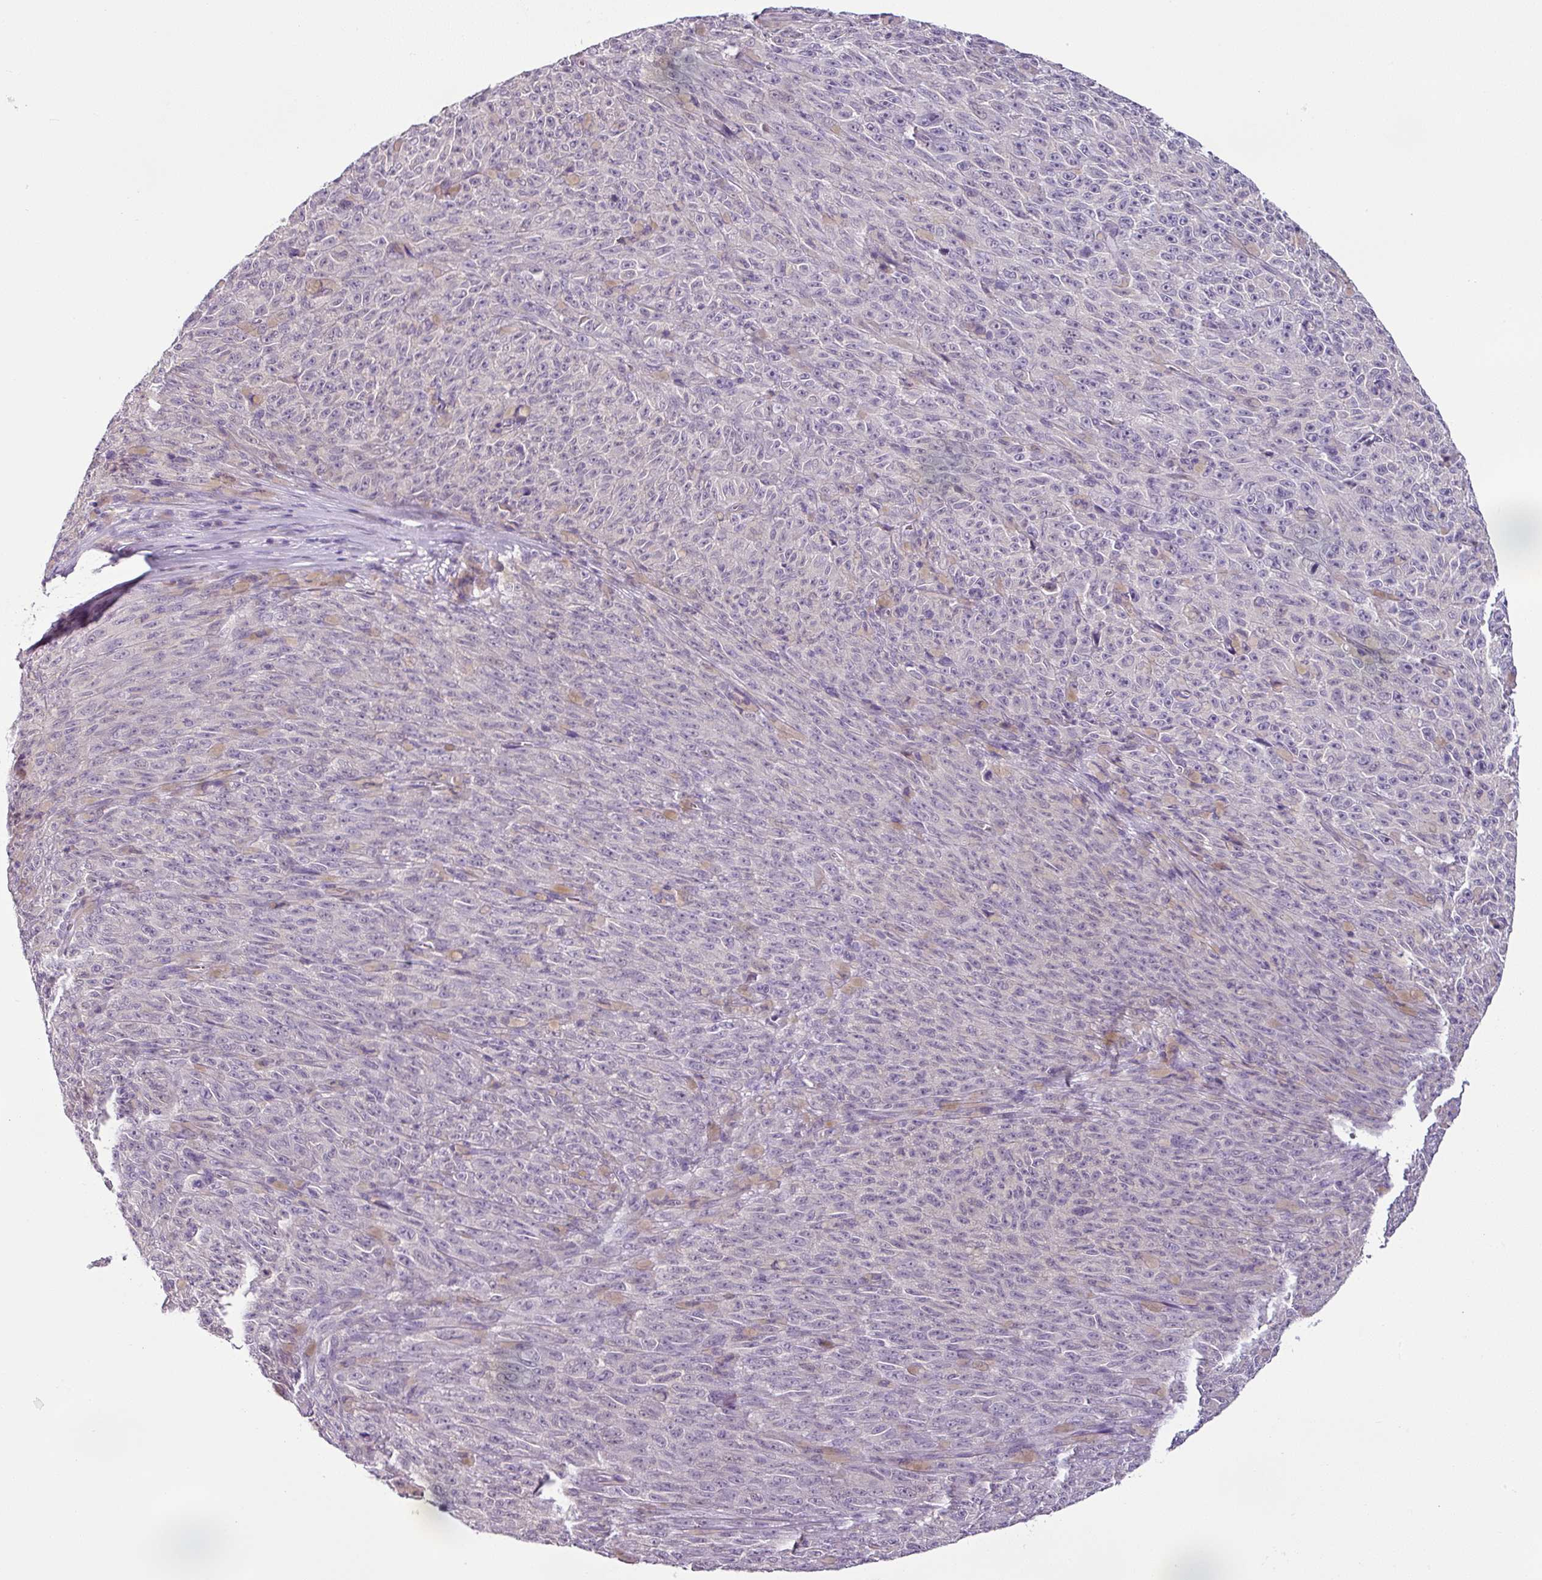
{"staining": {"intensity": "negative", "quantity": "none", "location": "none"}, "tissue": "melanoma", "cell_type": "Tumor cells", "image_type": "cancer", "snomed": [{"axis": "morphology", "description": "Malignant melanoma, NOS"}, {"axis": "topography", "description": "Skin"}], "caption": "Melanoma stained for a protein using immunohistochemistry demonstrates no positivity tumor cells.", "gene": "OR52D1", "patient": {"sex": "female", "age": 82}}